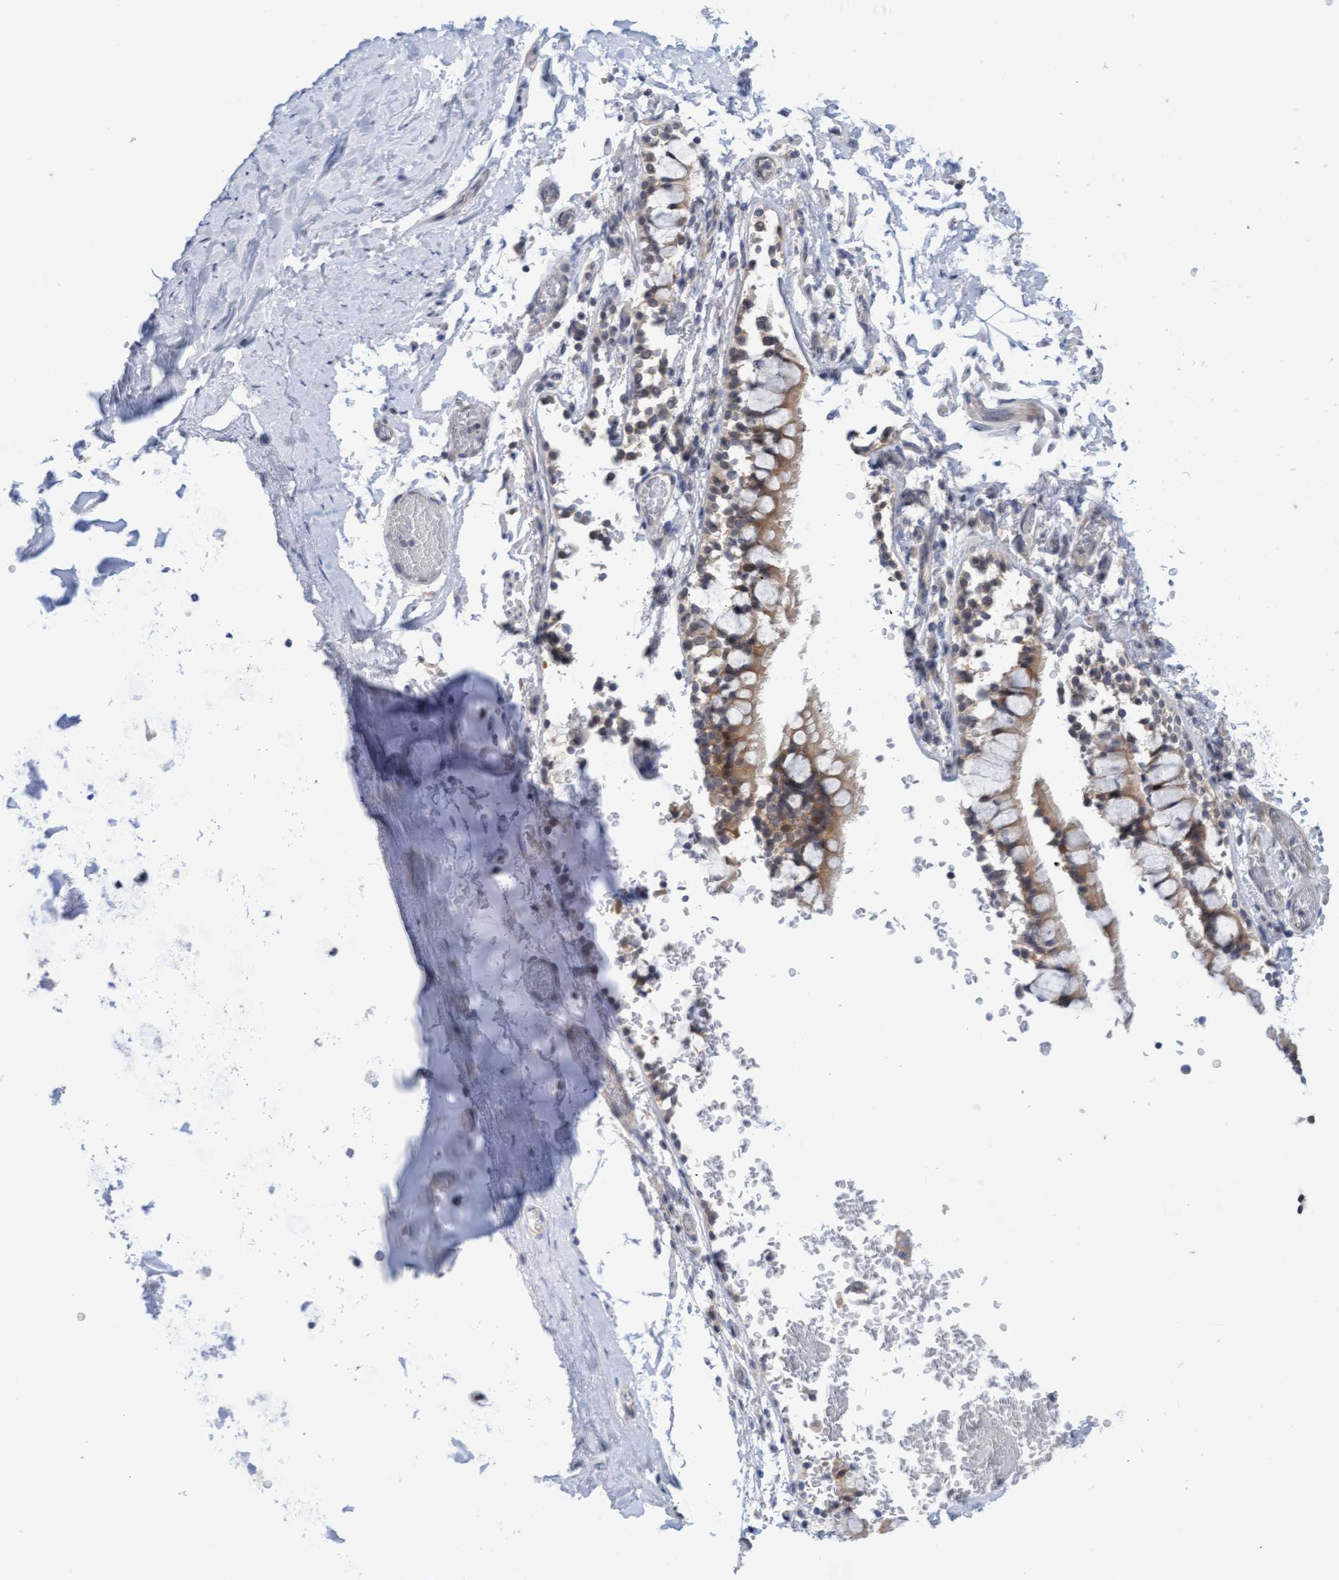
{"staining": {"intensity": "weak", "quantity": "25%-75%", "location": "cytoplasmic/membranous"}, "tissue": "adipose tissue", "cell_type": "Adipocytes", "image_type": "normal", "snomed": [{"axis": "morphology", "description": "Normal tissue, NOS"}, {"axis": "topography", "description": "Cartilage tissue"}, {"axis": "topography", "description": "Lung"}], "caption": "Protein analysis of normal adipose tissue displays weak cytoplasmic/membranous expression in about 25%-75% of adipocytes.", "gene": "AMZ2", "patient": {"sex": "female", "age": 77}}